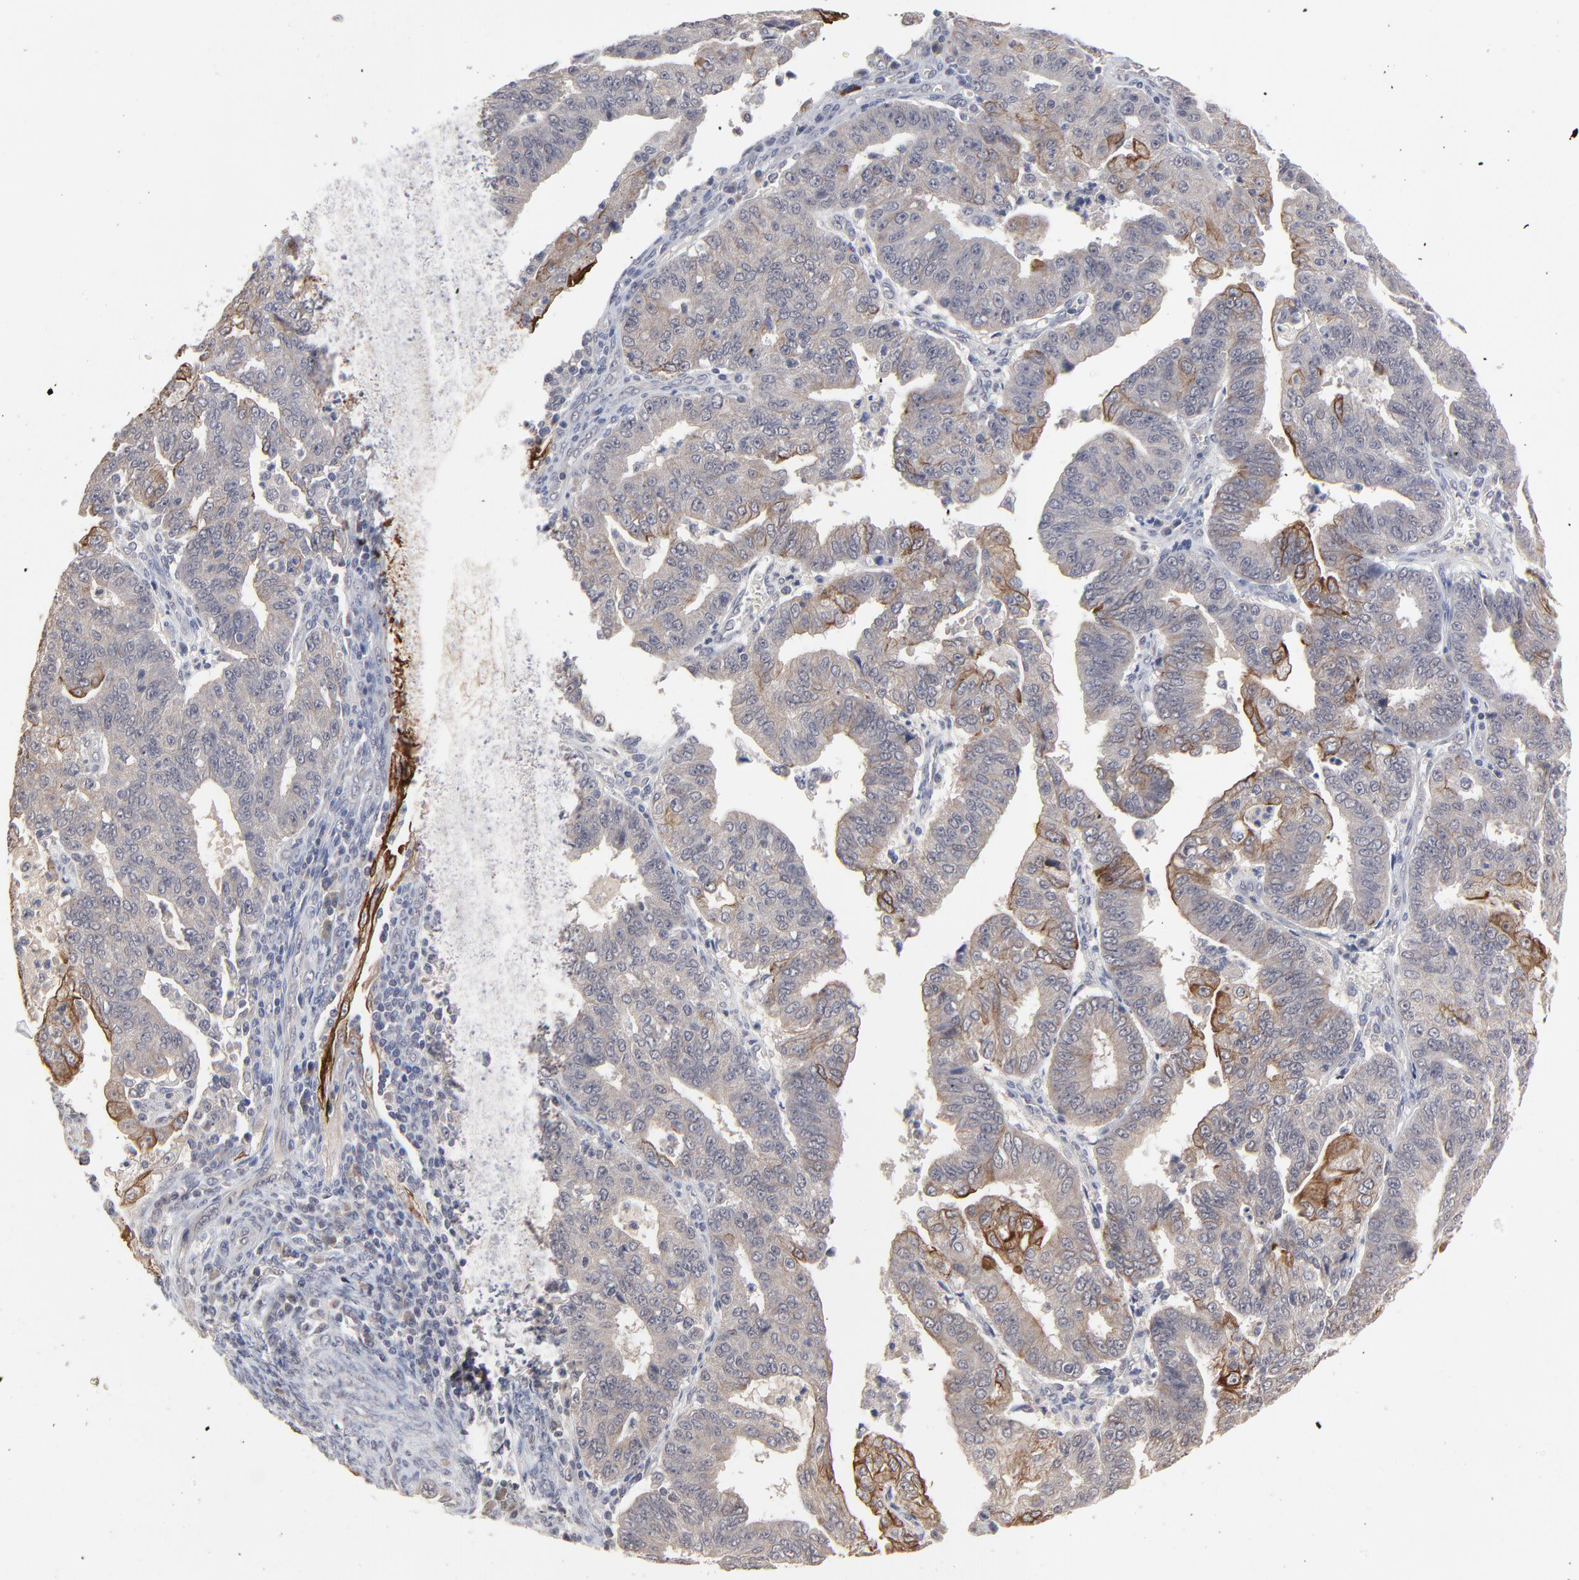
{"staining": {"intensity": "strong", "quantity": "25%-75%", "location": "cytoplasmic/membranous"}, "tissue": "endometrial cancer", "cell_type": "Tumor cells", "image_type": "cancer", "snomed": [{"axis": "morphology", "description": "Adenocarcinoma, NOS"}, {"axis": "topography", "description": "Endometrium"}], "caption": "Immunohistochemical staining of human endometrial cancer displays high levels of strong cytoplasmic/membranous staining in about 25%-75% of tumor cells.", "gene": "FAM199X", "patient": {"sex": "female", "age": 56}}